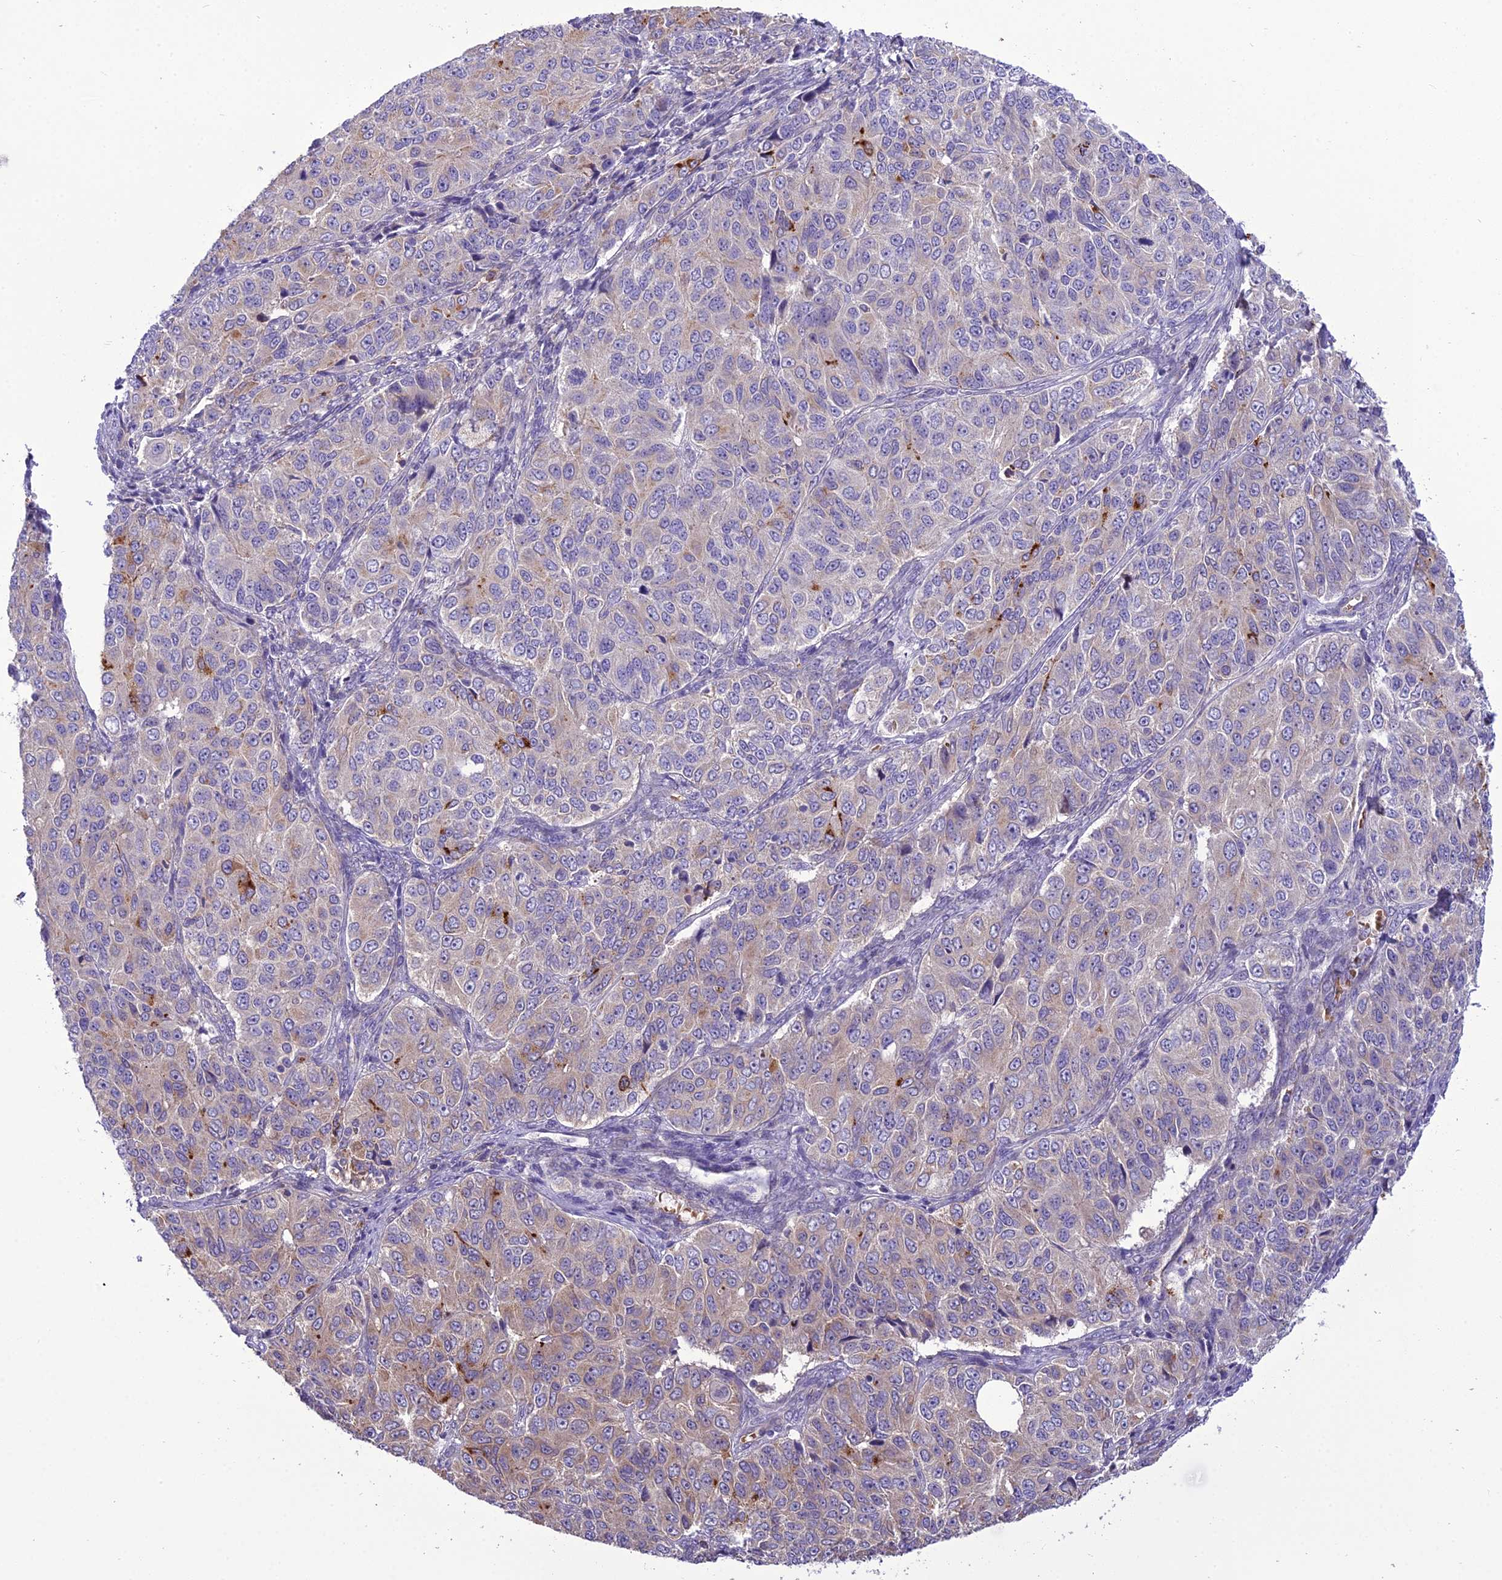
{"staining": {"intensity": "negative", "quantity": "none", "location": "none"}, "tissue": "ovarian cancer", "cell_type": "Tumor cells", "image_type": "cancer", "snomed": [{"axis": "morphology", "description": "Carcinoma, endometroid"}, {"axis": "topography", "description": "Ovary"}], "caption": "An image of human endometroid carcinoma (ovarian) is negative for staining in tumor cells. (DAB immunohistochemistry, high magnification).", "gene": "TBC1D24", "patient": {"sex": "female", "age": 51}}